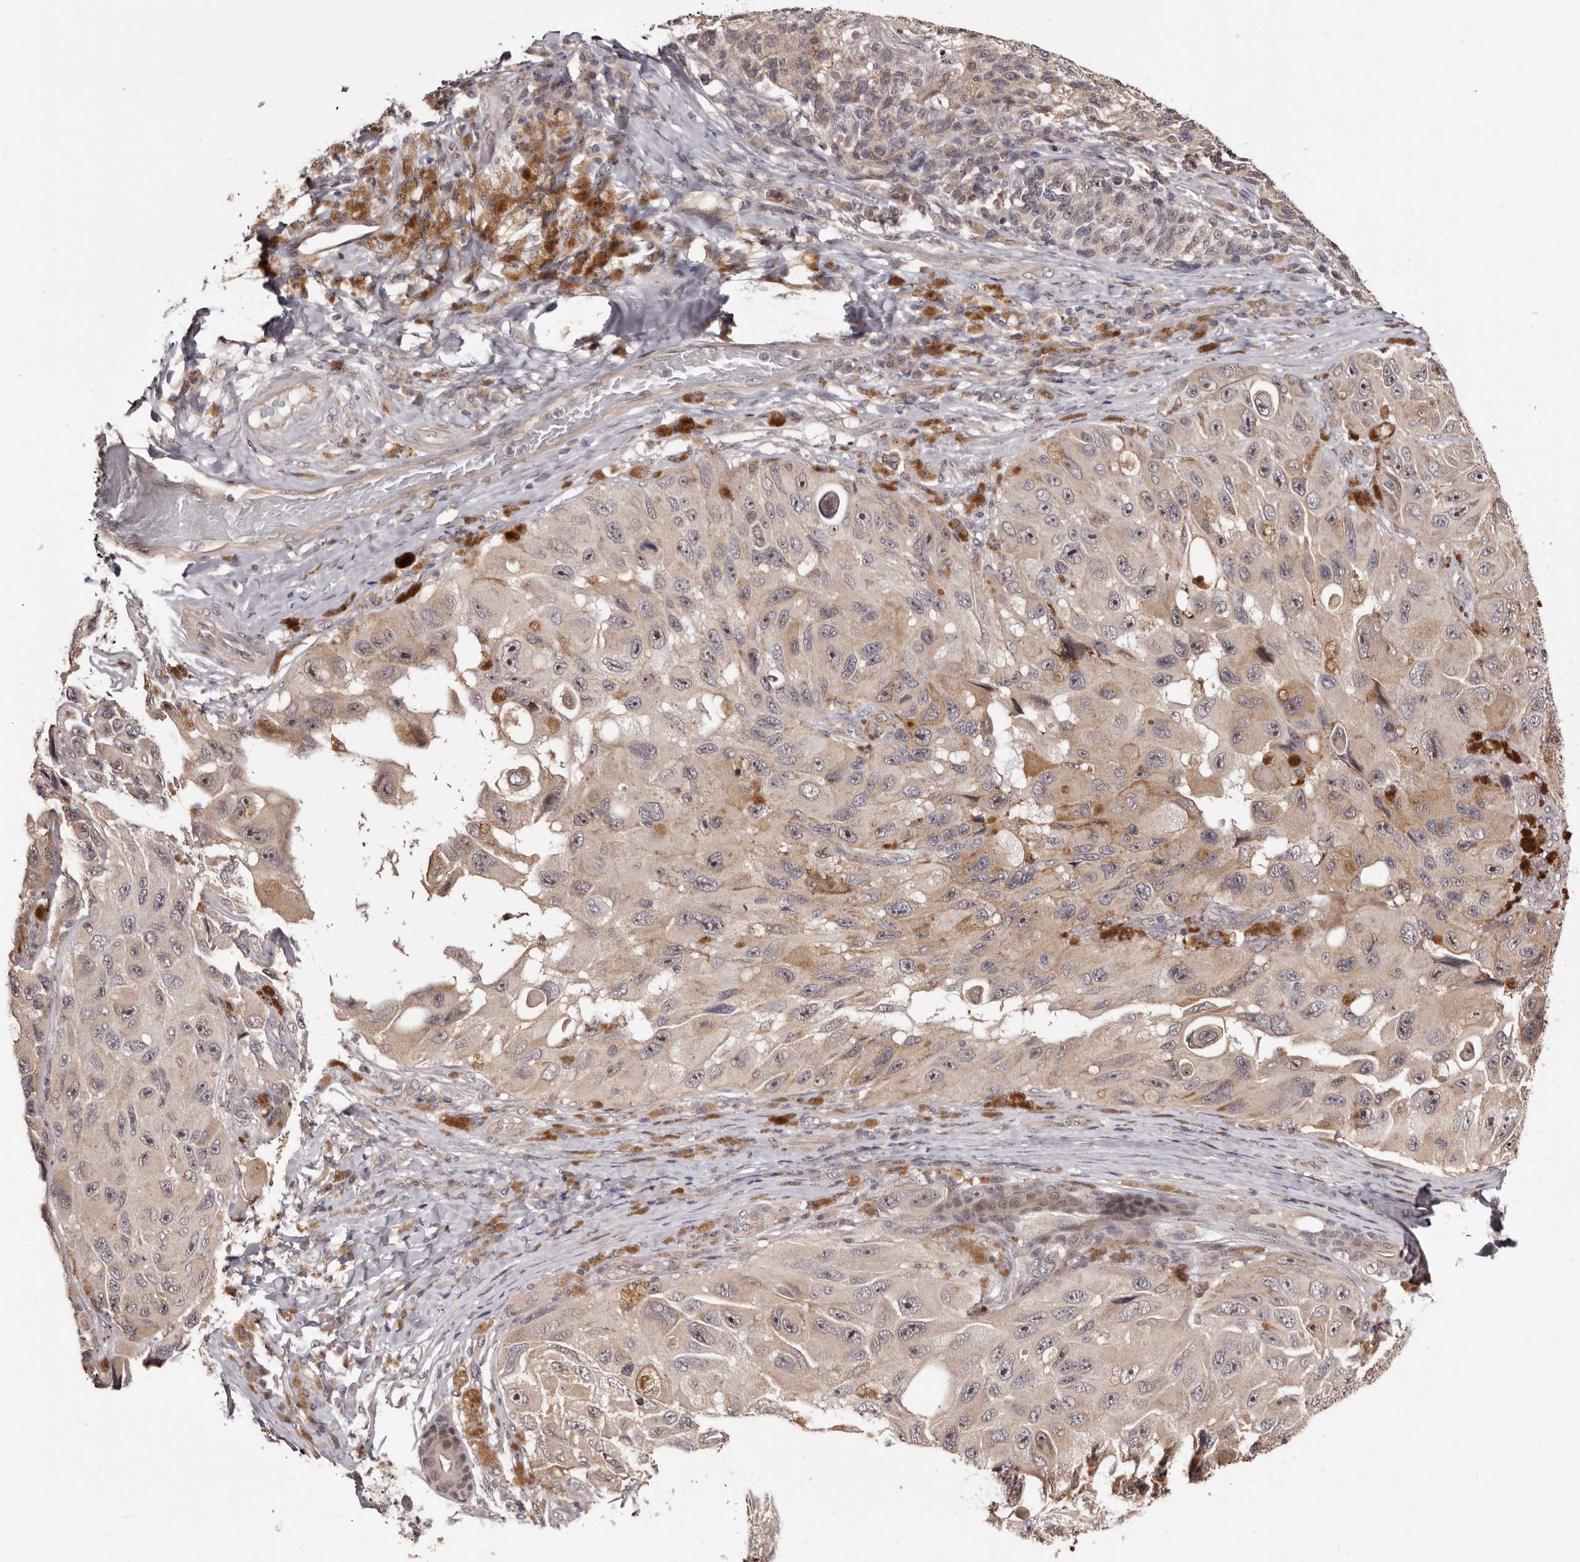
{"staining": {"intensity": "weak", "quantity": "25%-75%", "location": "cytoplasmic/membranous"}, "tissue": "melanoma", "cell_type": "Tumor cells", "image_type": "cancer", "snomed": [{"axis": "morphology", "description": "Malignant melanoma, NOS"}, {"axis": "topography", "description": "Skin"}], "caption": "An immunohistochemistry (IHC) micrograph of tumor tissue is shown. Protein staining in brown shows weak cytoplasmic/membranous positivity in malignant melanoma within tumor cells. Using DAB (brown) and hematoxylin (blue) stains, captured at high magnification using brightfield microscopy.", "gene": "NOL12", "patient": {"sex": "female", "age": 73}}